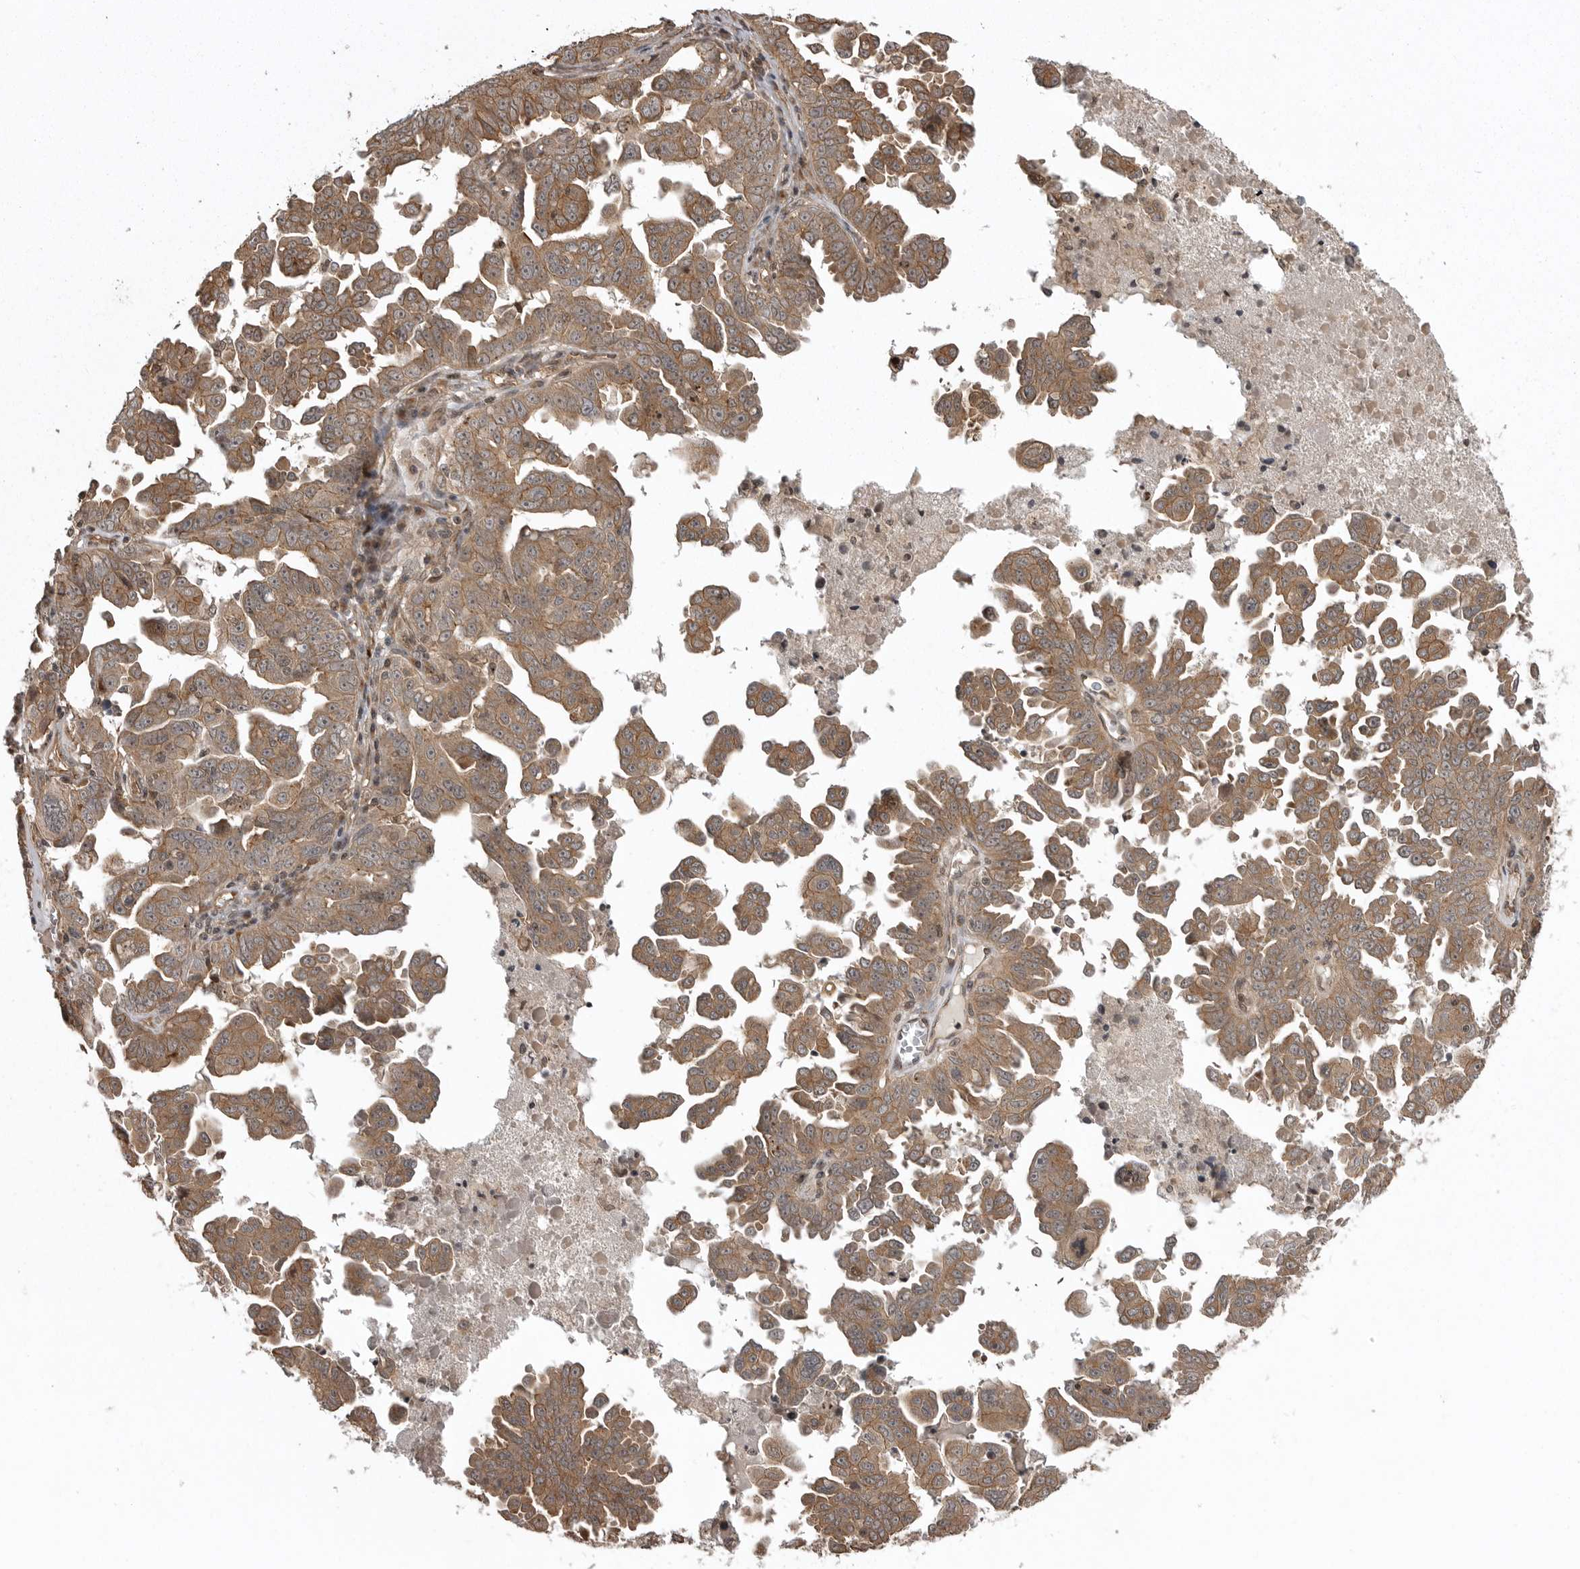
{"staining": {"intensity": "moderate", "quantity": ">75%", "location": "cytoplasmic/membranous"}, "tissue": "ovarian cancer", "cell_type": "Tumor cells", "image_type": "cancer", "snomed": [{"axis": "morphology", "description": "Carcinoma, endometroid"}, {"axis": "topography", "description": "Ovary"}], "caption": "The immunohistochemical stain labels moderate cytoplasmic/membranous positivity in tumor cells of ovarian endometroid carcinoma tissue.", "gene": "DNAJC8", "patient": {"sex": "female", "age": 62}}